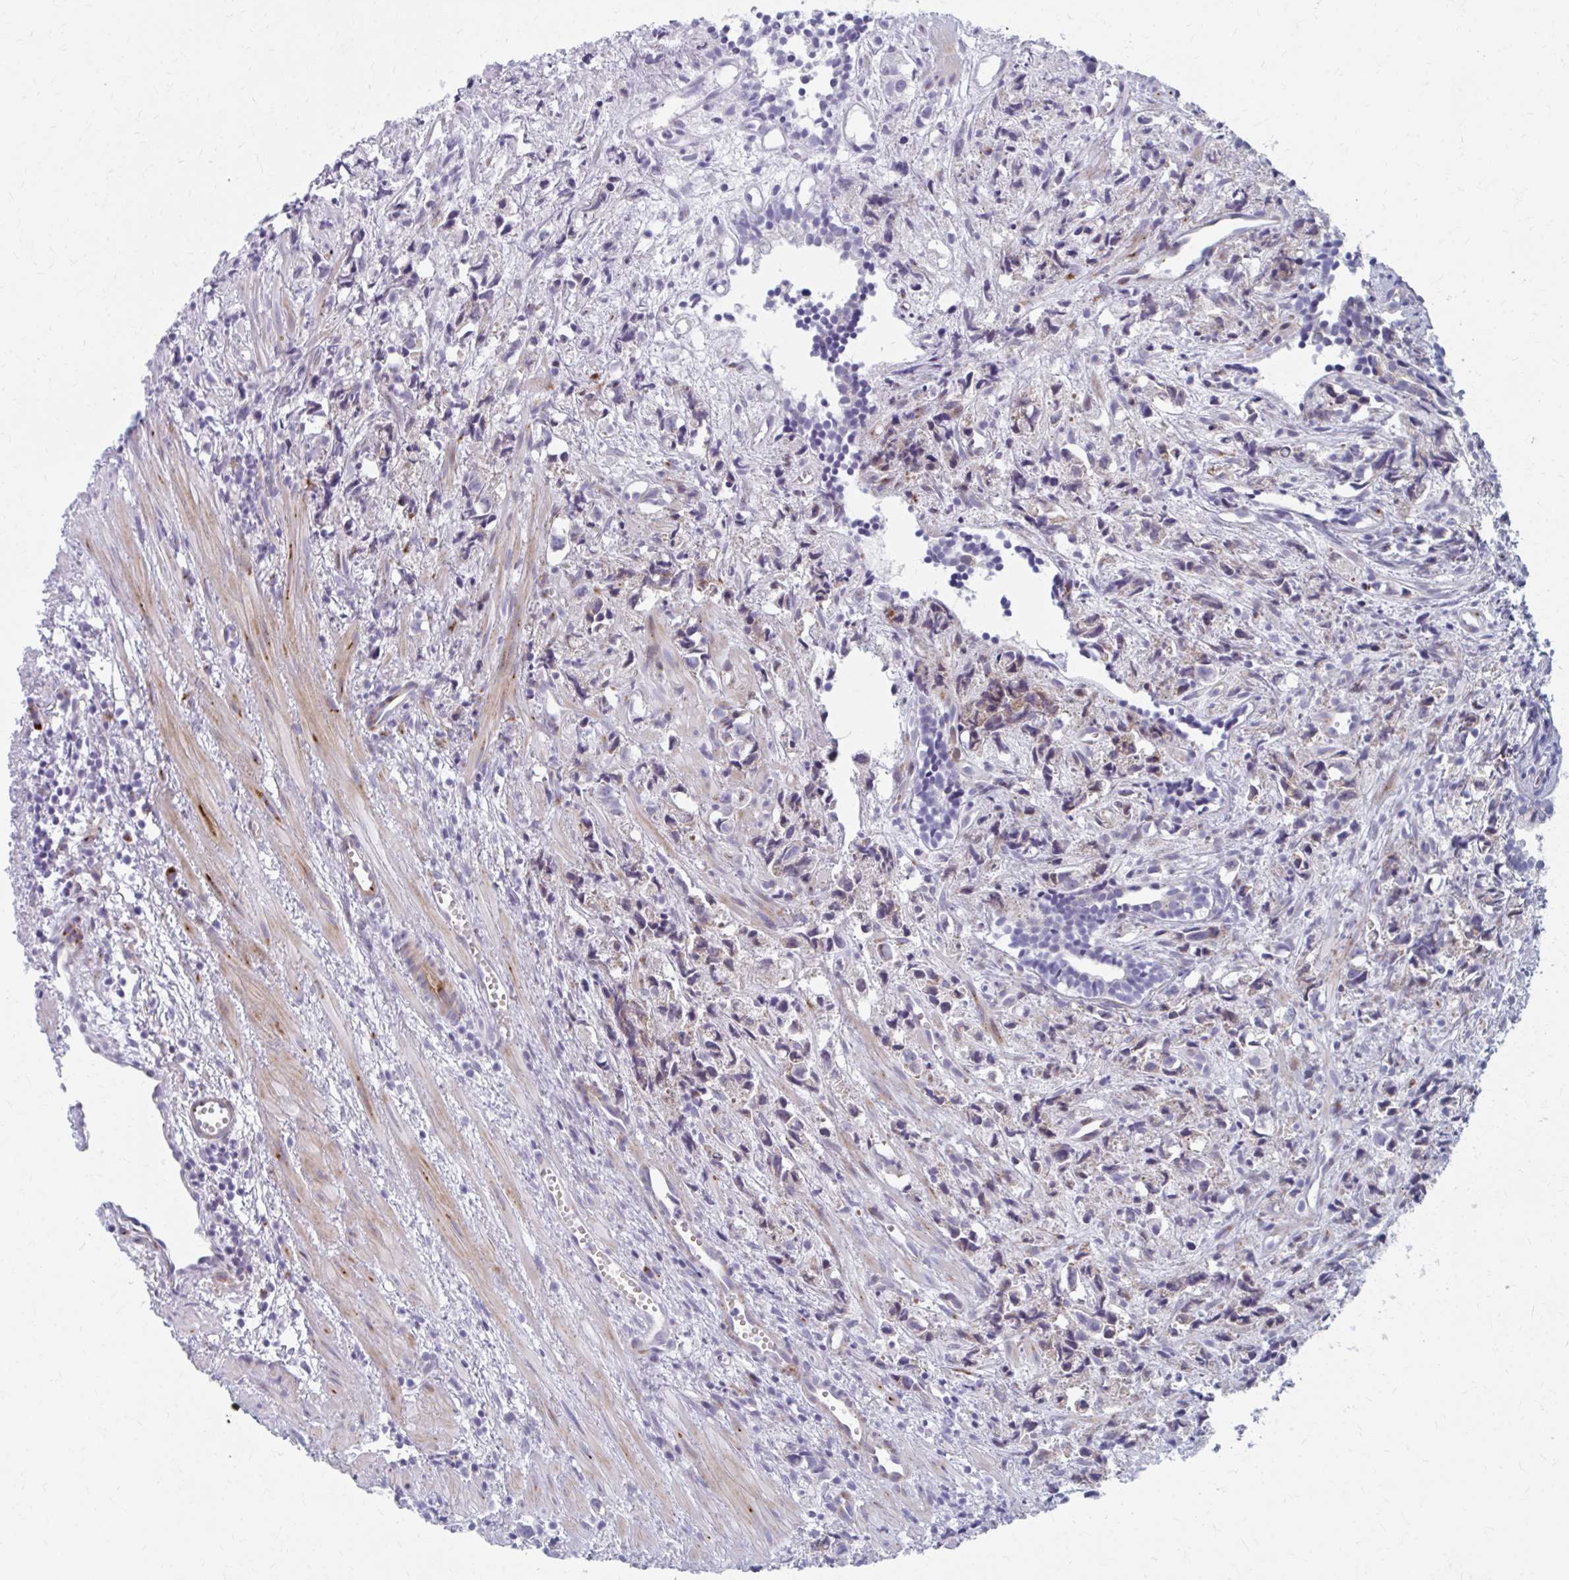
{"staining": {"intensity": "negative", "quantity": "none", "location": "none"}, "tissue": "prostate cancer", "cell_type": "Tumor cells", "image_type": "cancer", "snomed": [{"axis": "morphology", "description": "Adenocarcinoma, High grade"}, {"axis": "topography", "description": "Prostate"}], "caption": "Tumor cells show no significant protein staining in high-grade adenocarcinoma (prostate).", "gene": "OLFM2", "patient": {"sex": "male", "age": 58}}